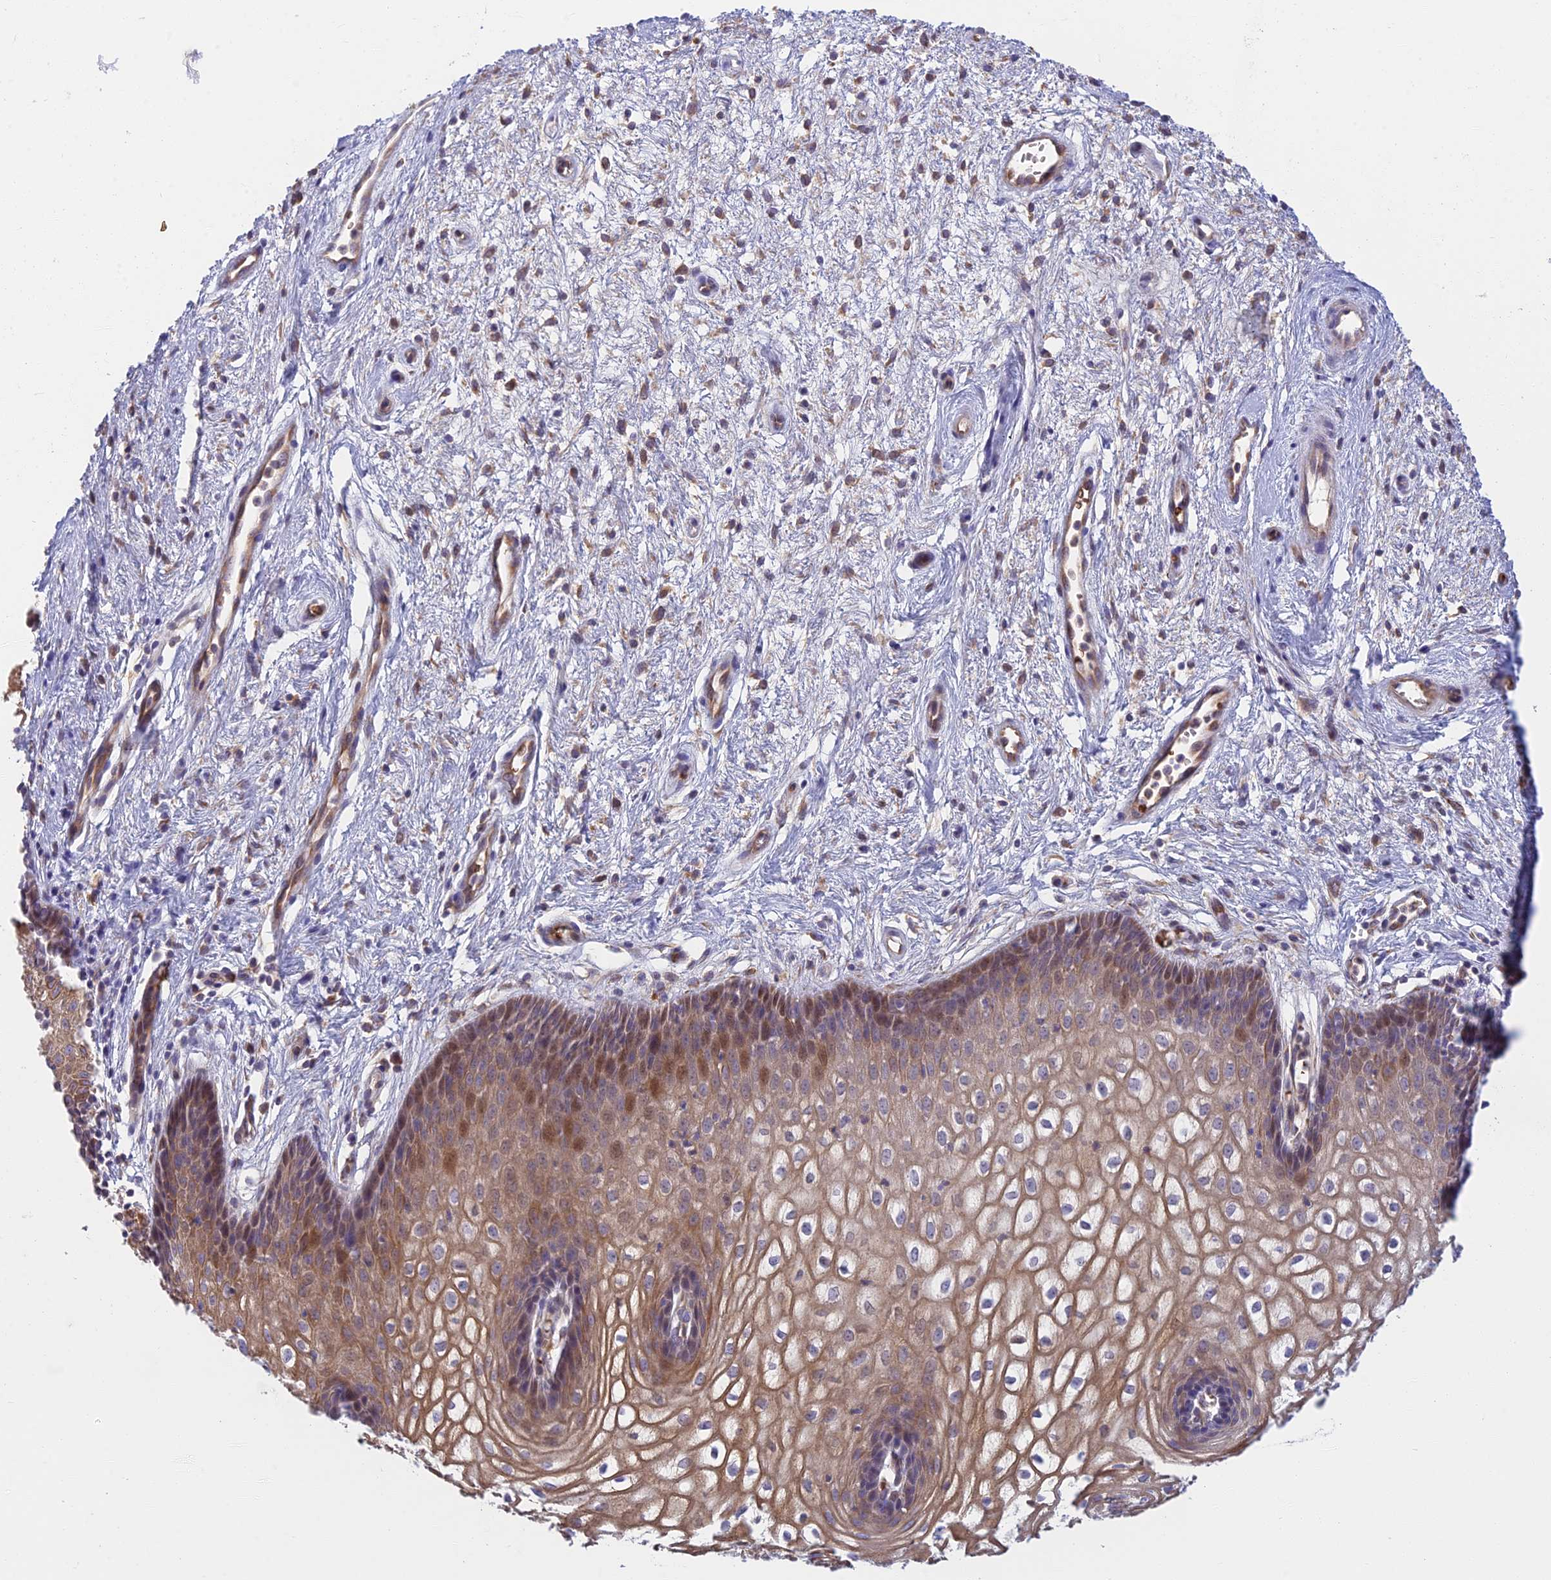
{"staining": {"intensity": "moderate", "quantity": "25%-75%", "location": "cytoplasmic/membranous,nuclear"}, "tissue": "vagina", "cell_type": "Squamous epithelial cells", "image_type": "normal", "snomed": [{"axis": "morphology", "description": "Normal tissue, NOS"}, {"axis": "topography", "description": "Vagina"}], "caption": "Vagina stained with a protein marker reveals moderate staining in squamous epithelial cells.", "gene": "UFSP2", "patient": {"sex": "female", "age": 34}}